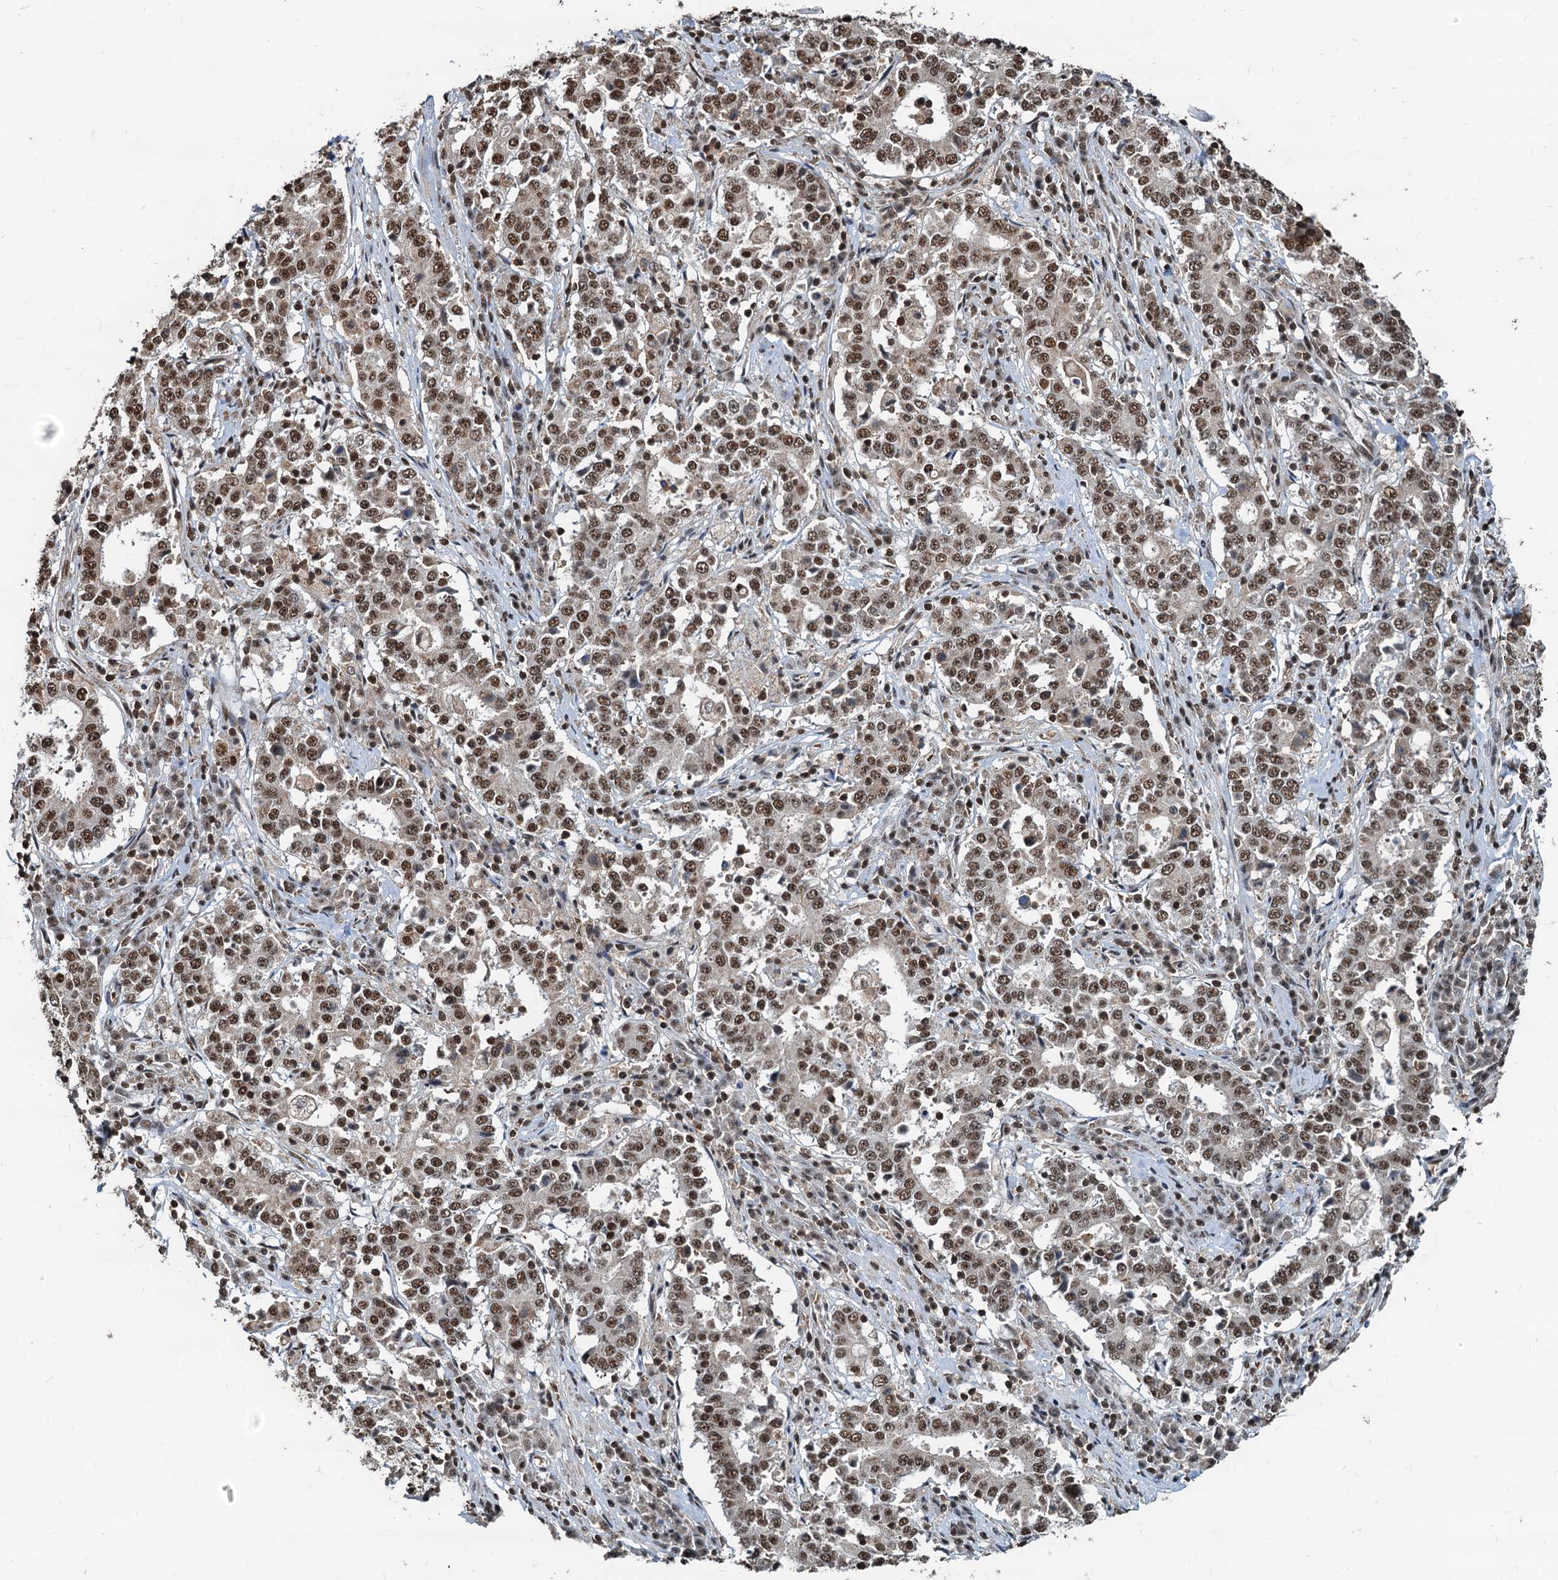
{"staining": {"intensity": "moderate", "quantity": ">75%", "location": "nuclear"}, "tissue": "stomach cancer", "cell_type": "Tumor cells", "image_type": "cancer", "snomed": [{"axis": "morphology", "description": "Adenocarcinoma, NOS"}, {"axis": "topography", "description": "Stomach"}], "caption": "Stomach adenocarcinoma stained with DAB IHC reveals medium levels of moderate nuclear staining in about >75% of tumor cells.", "gene": "RSRC2", "patient": {"sex": "male", "age": 59}}